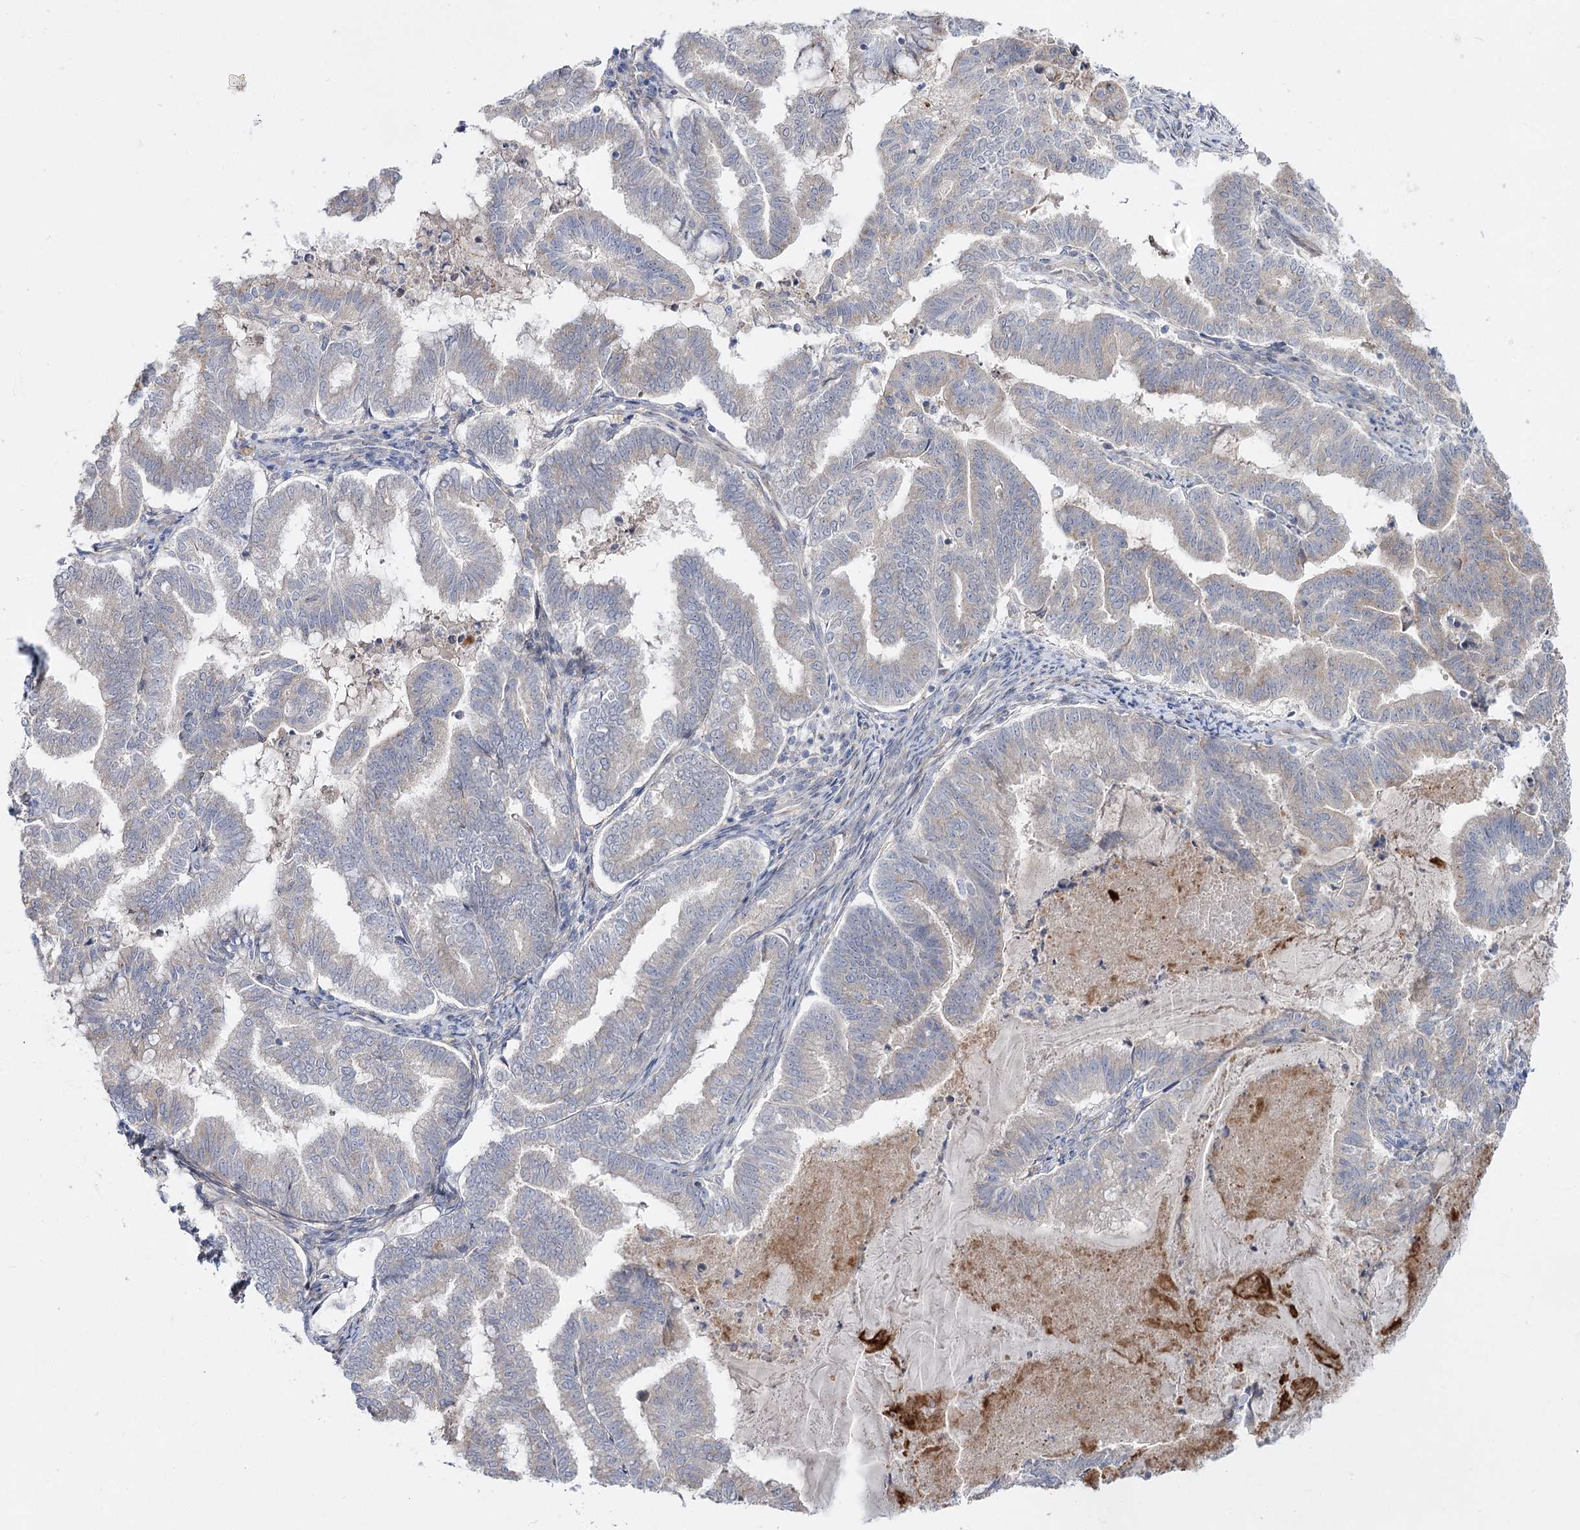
{"staining": {"intensity": "weak", "quantity": "<25%", "location": "cytoplasmic/membranous"}, "tissue": "endometrial cancer", "cell_type": "Tumor cells", "image_type": "cancer", "snomed": [{"axis": "morphology", "description": "Adenocarcinoma, NOS"}, {"axis": "topography", "description": "Endometrium"}], "caption": "An immunohistochemistry (IHC) photomicrograph of endometrial cancer is shown. There is no staining in tumor cells of endometrial cancer. The staining was performed using DAB (3,3'-diaminobenzidine) to visualize the protein expression in brown, while the nuclei were stained in blue with hematoxylin (Magnification: 20x).", "gene": "SH3BP5L", "patient": {"sex": "female", "age": 79}}